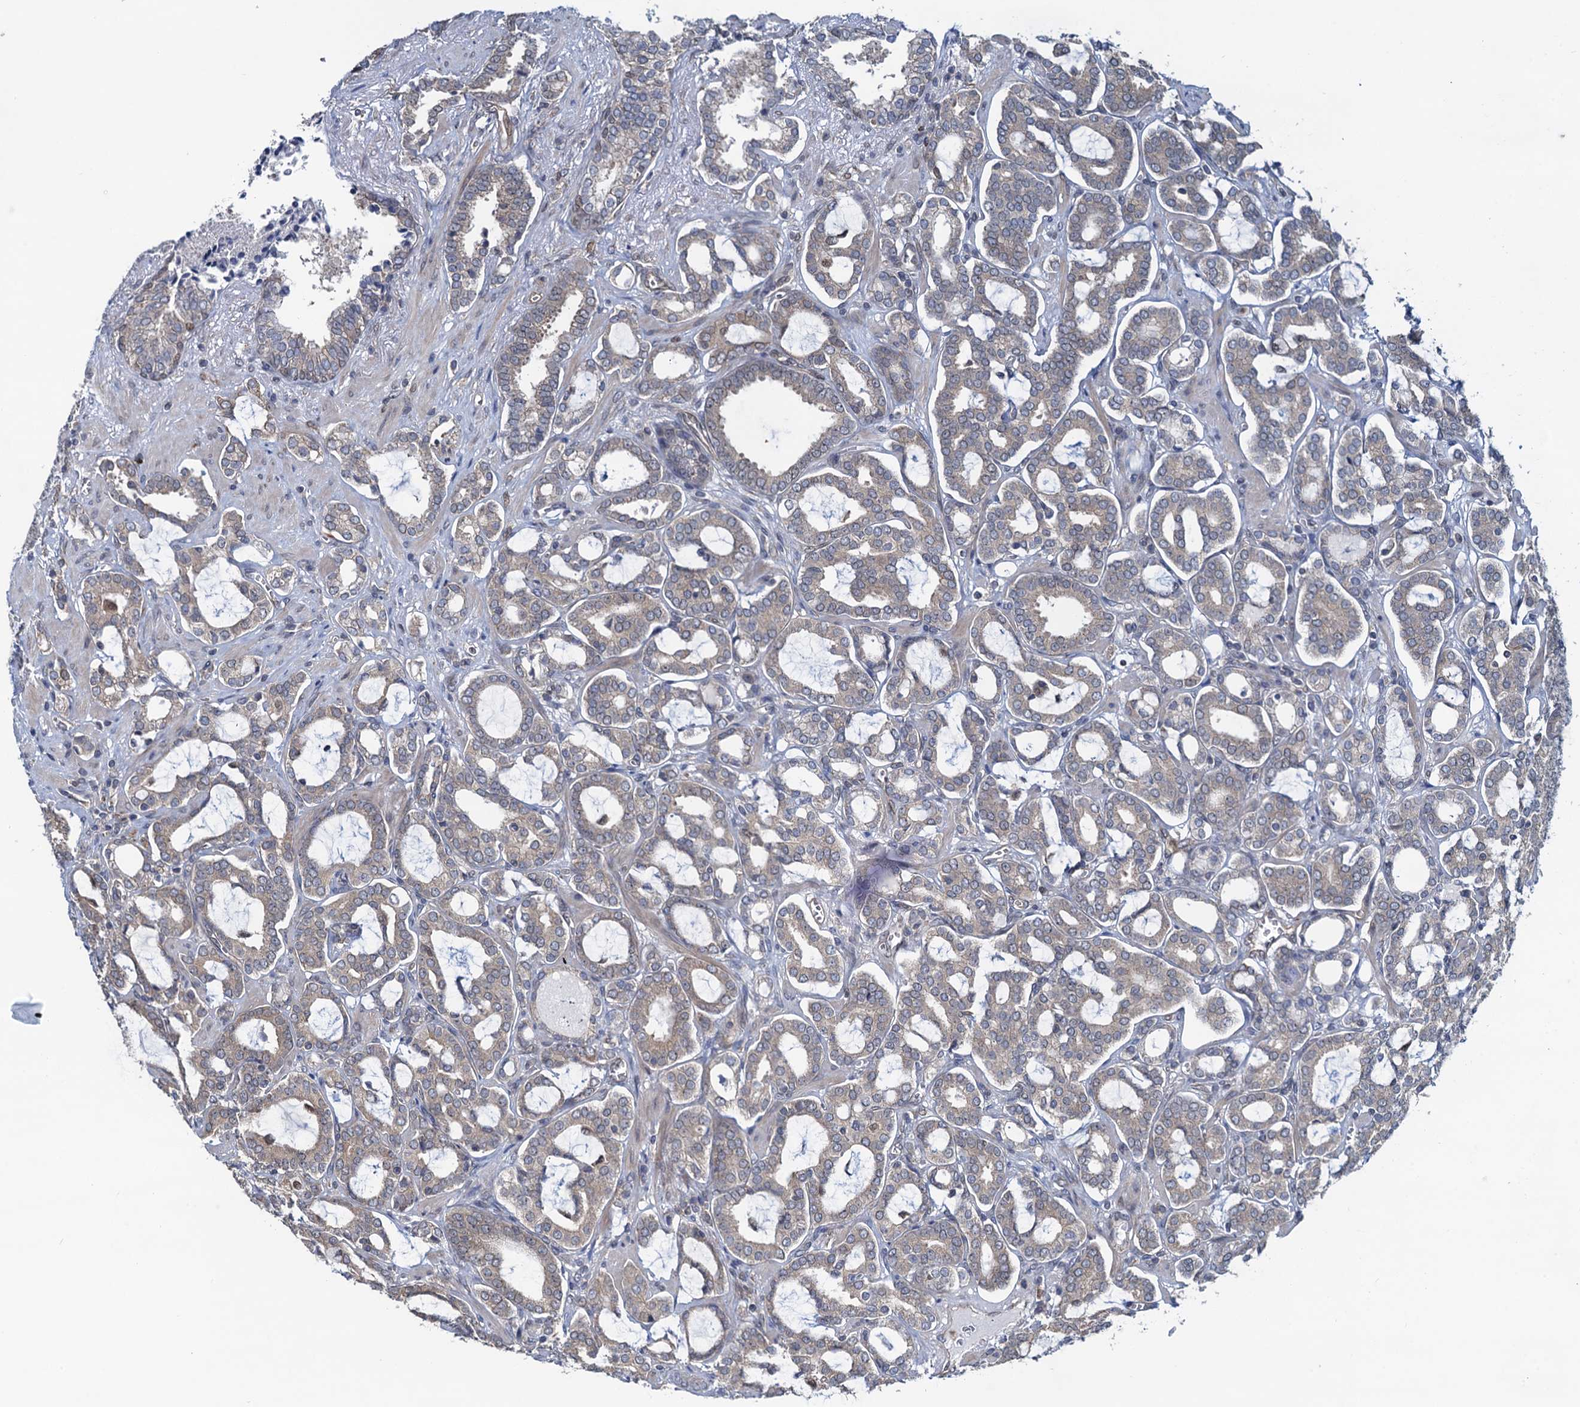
{"staining": {"intensity": "weak", "quantity": "<25%", "location": "cytoplasmic/membranous,nuclear"}, "tissue": "prostate cancer", "cell_type": "Tumor cells", "image_type": "cancer", "snomed": [{"axis": "morphology", "description": "Adenocarcinoma, High grade"}, {"axis": "topography", "description": "Prostate and seminal vesicle, NOS"}], "caption": "High power microscopy image of an immunohistochemistry image of prostate adenocarcinoma (high-grade), revealing no significant positivity in tumor cells.", "gene": "RNF125", "patient": {"sex": "male", "age": 67}}